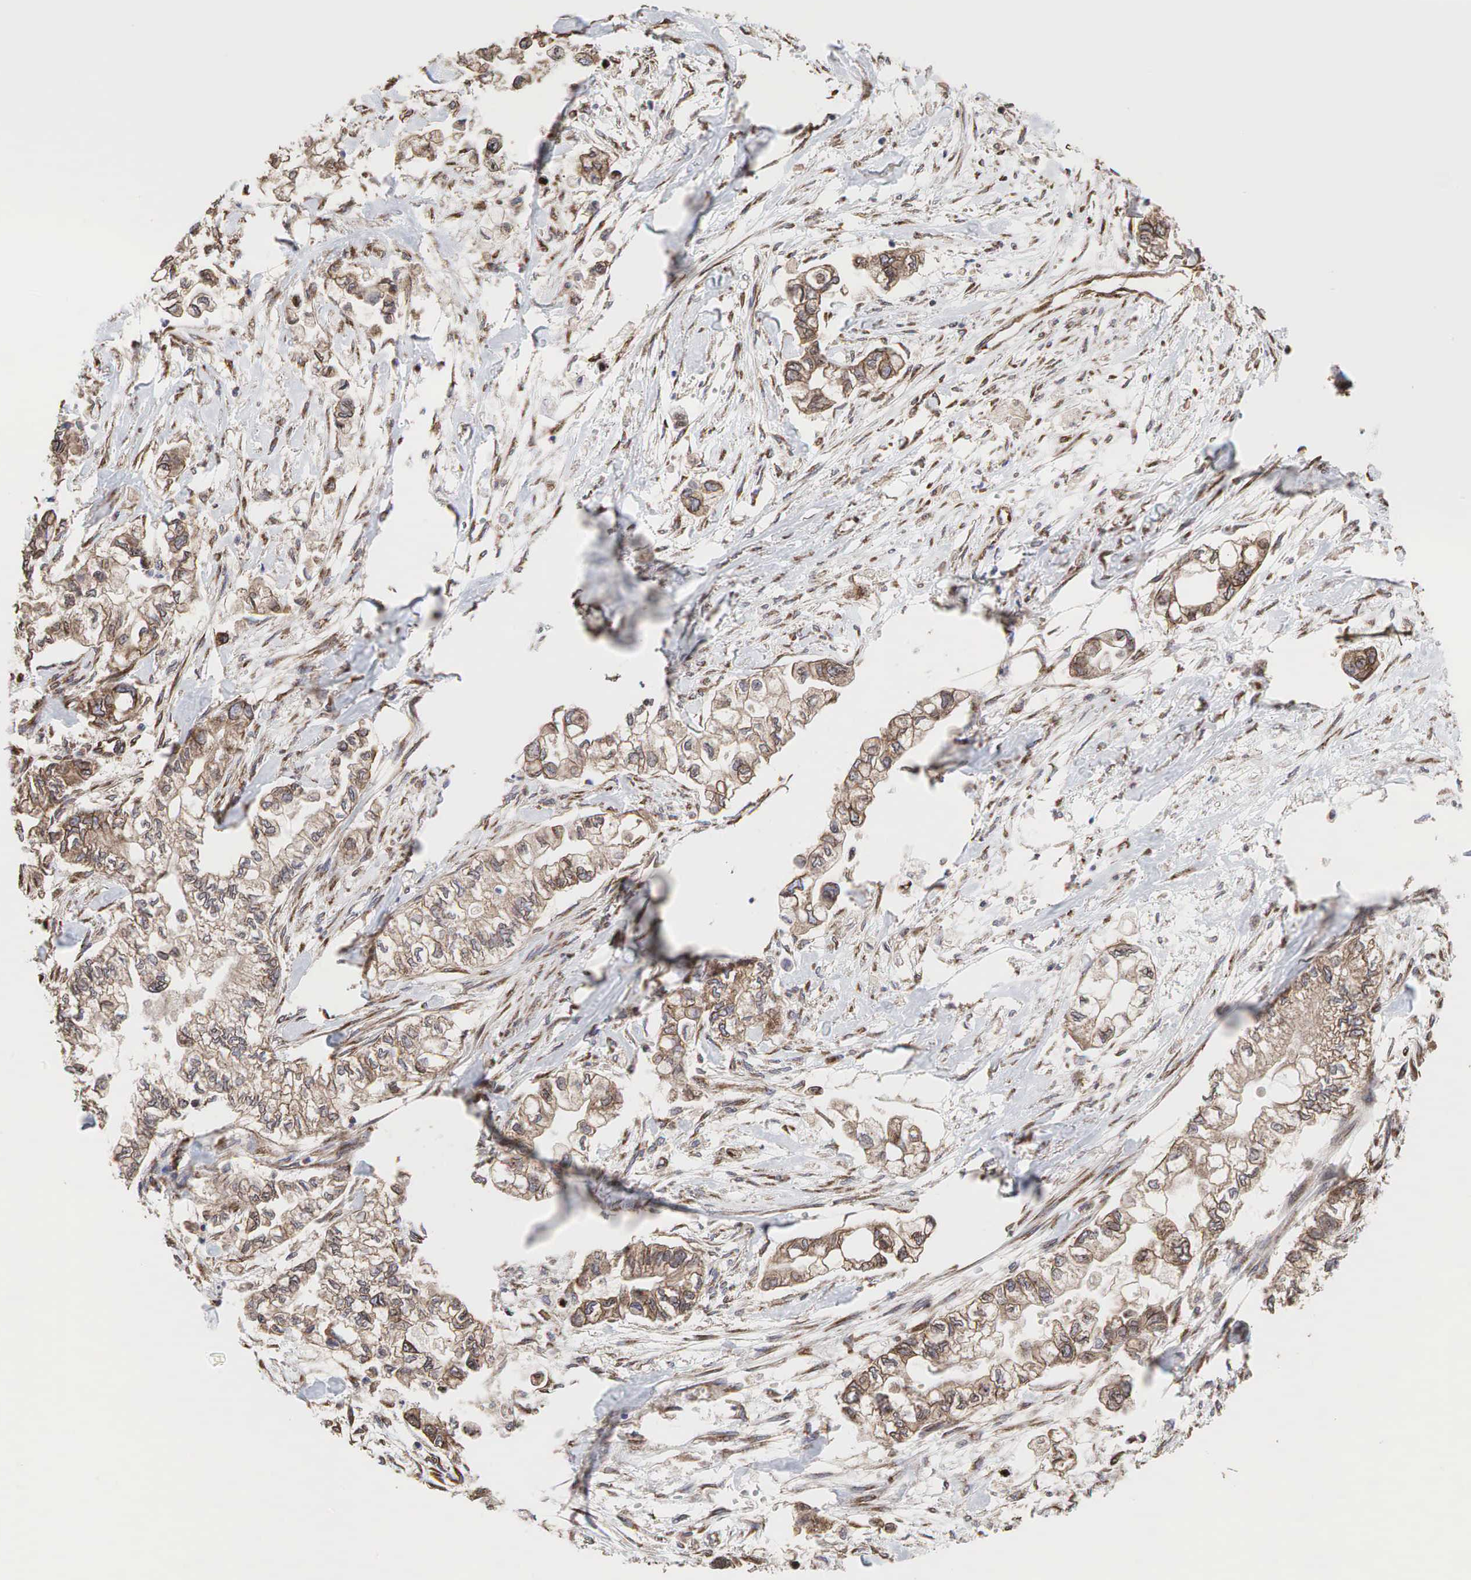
{"staining": {"intensity": "moderate", "quantity": ">75%", "location": "cytoplasmic/membranous"}, "tissue": "pancreatic cancer", "cell_type": "Tumor cells", "image_type": "cancer", "snomed": [{"axis": "morphology", "description": "Adenocarcinoma, NOS"}, {"axis": "topography", "description": "Pancreas"}], "caption": "Immunohistochemistry of human pancreatic cancer shows medium levels of moderate cytoplasmic/membranous positivity in approximately >75% of tumor cells.", "gene": "PABPC5", "patient": {"sex": "male", "age": 79}}